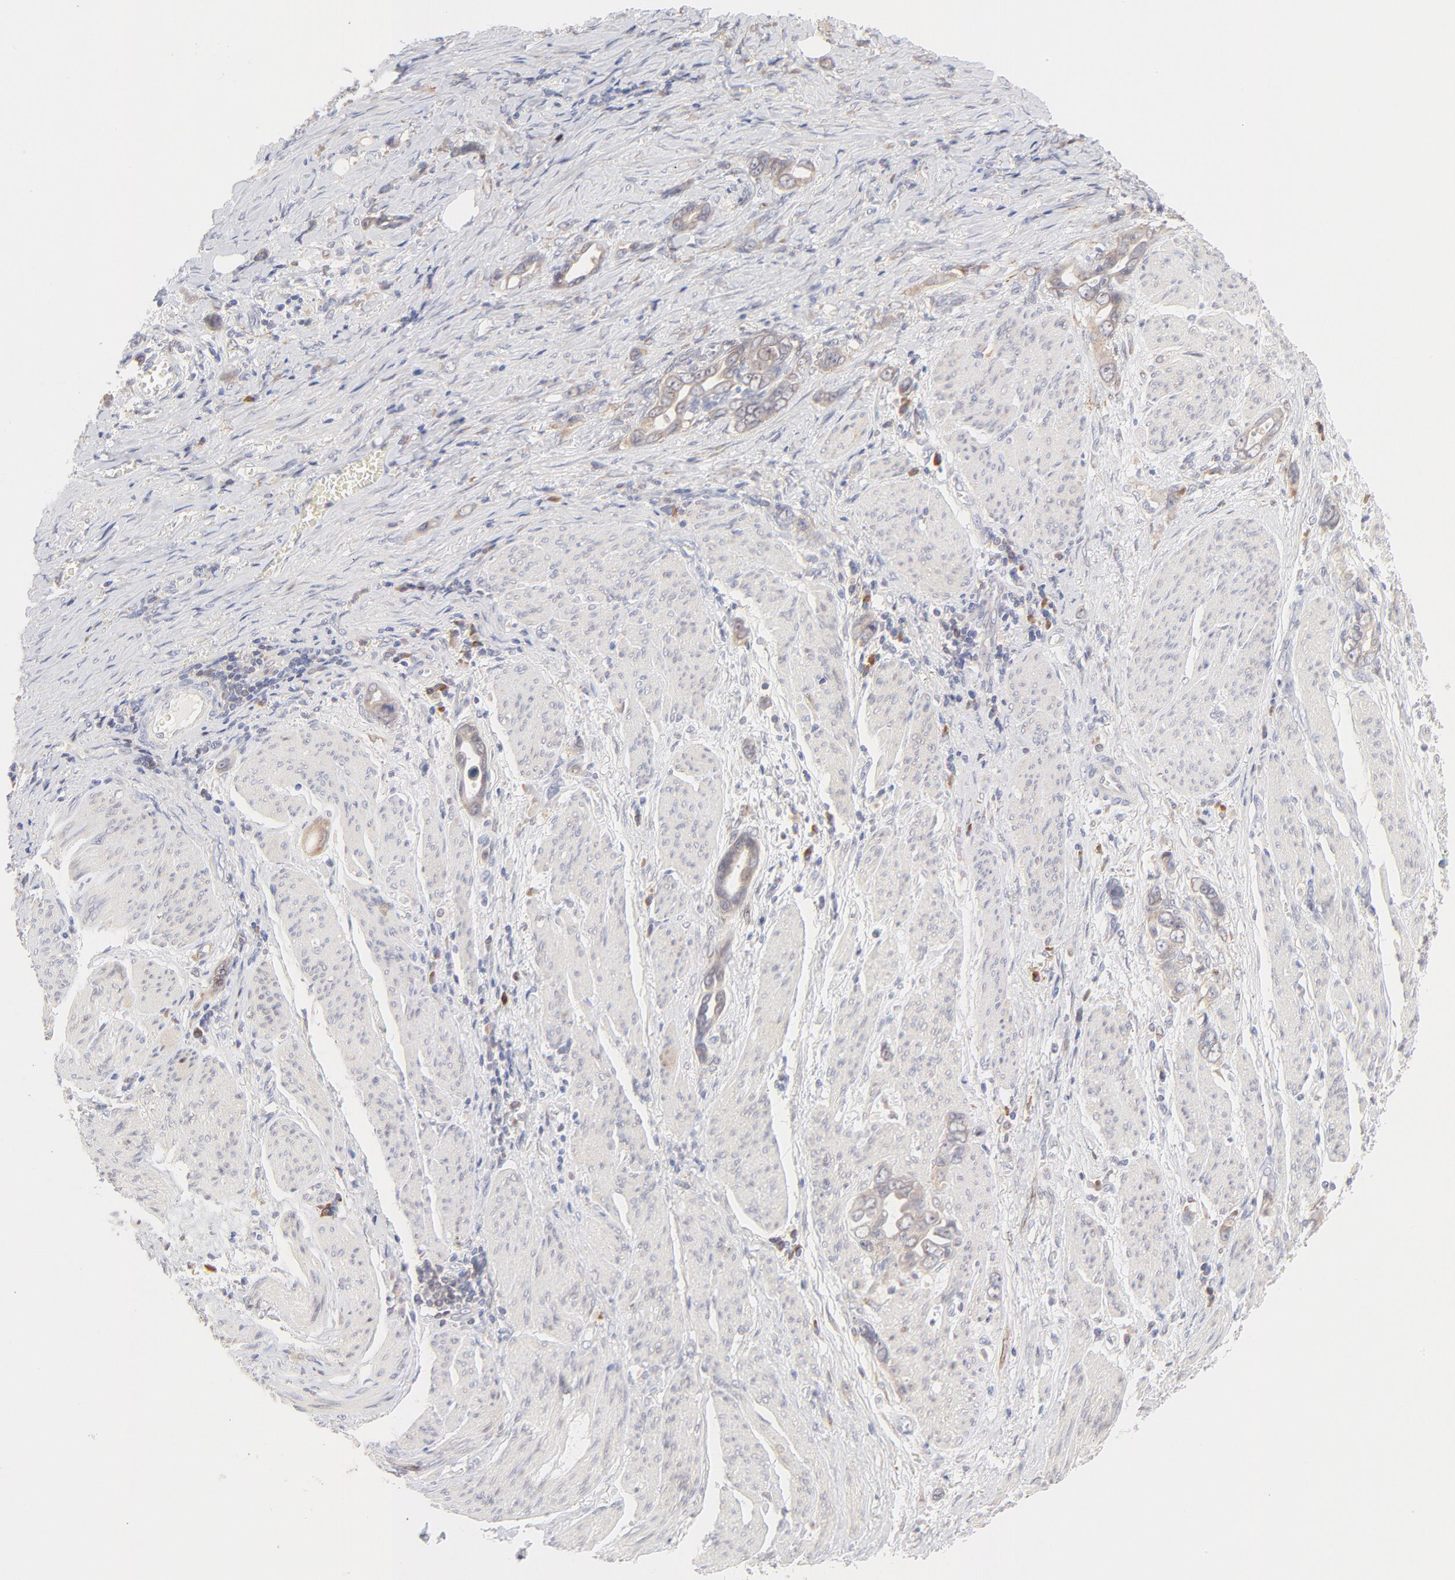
{"staining": {"intensity": "moderate", "quantity": ">75%", "location": "cytoplasmic/membranous"}, "tissue": "stomach cancer", "cell_type": "Tumor cells", "image_type": "cancer", "snomed": [{"axis": "morphology", "description": "Adenocarcinoma, NOS"}, {"axis": "topography", "description": "Stomach"}], "caption": "Moderate cytoplasmic/membranous protein expression is identified in about >75% of tumor cells in stomach cancer (adenocarcinoma). (brown staining indicates protein expression, while blue staining denotes nuclei).", "gene": "RPS6KA1", "patient": {"sex": "male", "age": 78}}